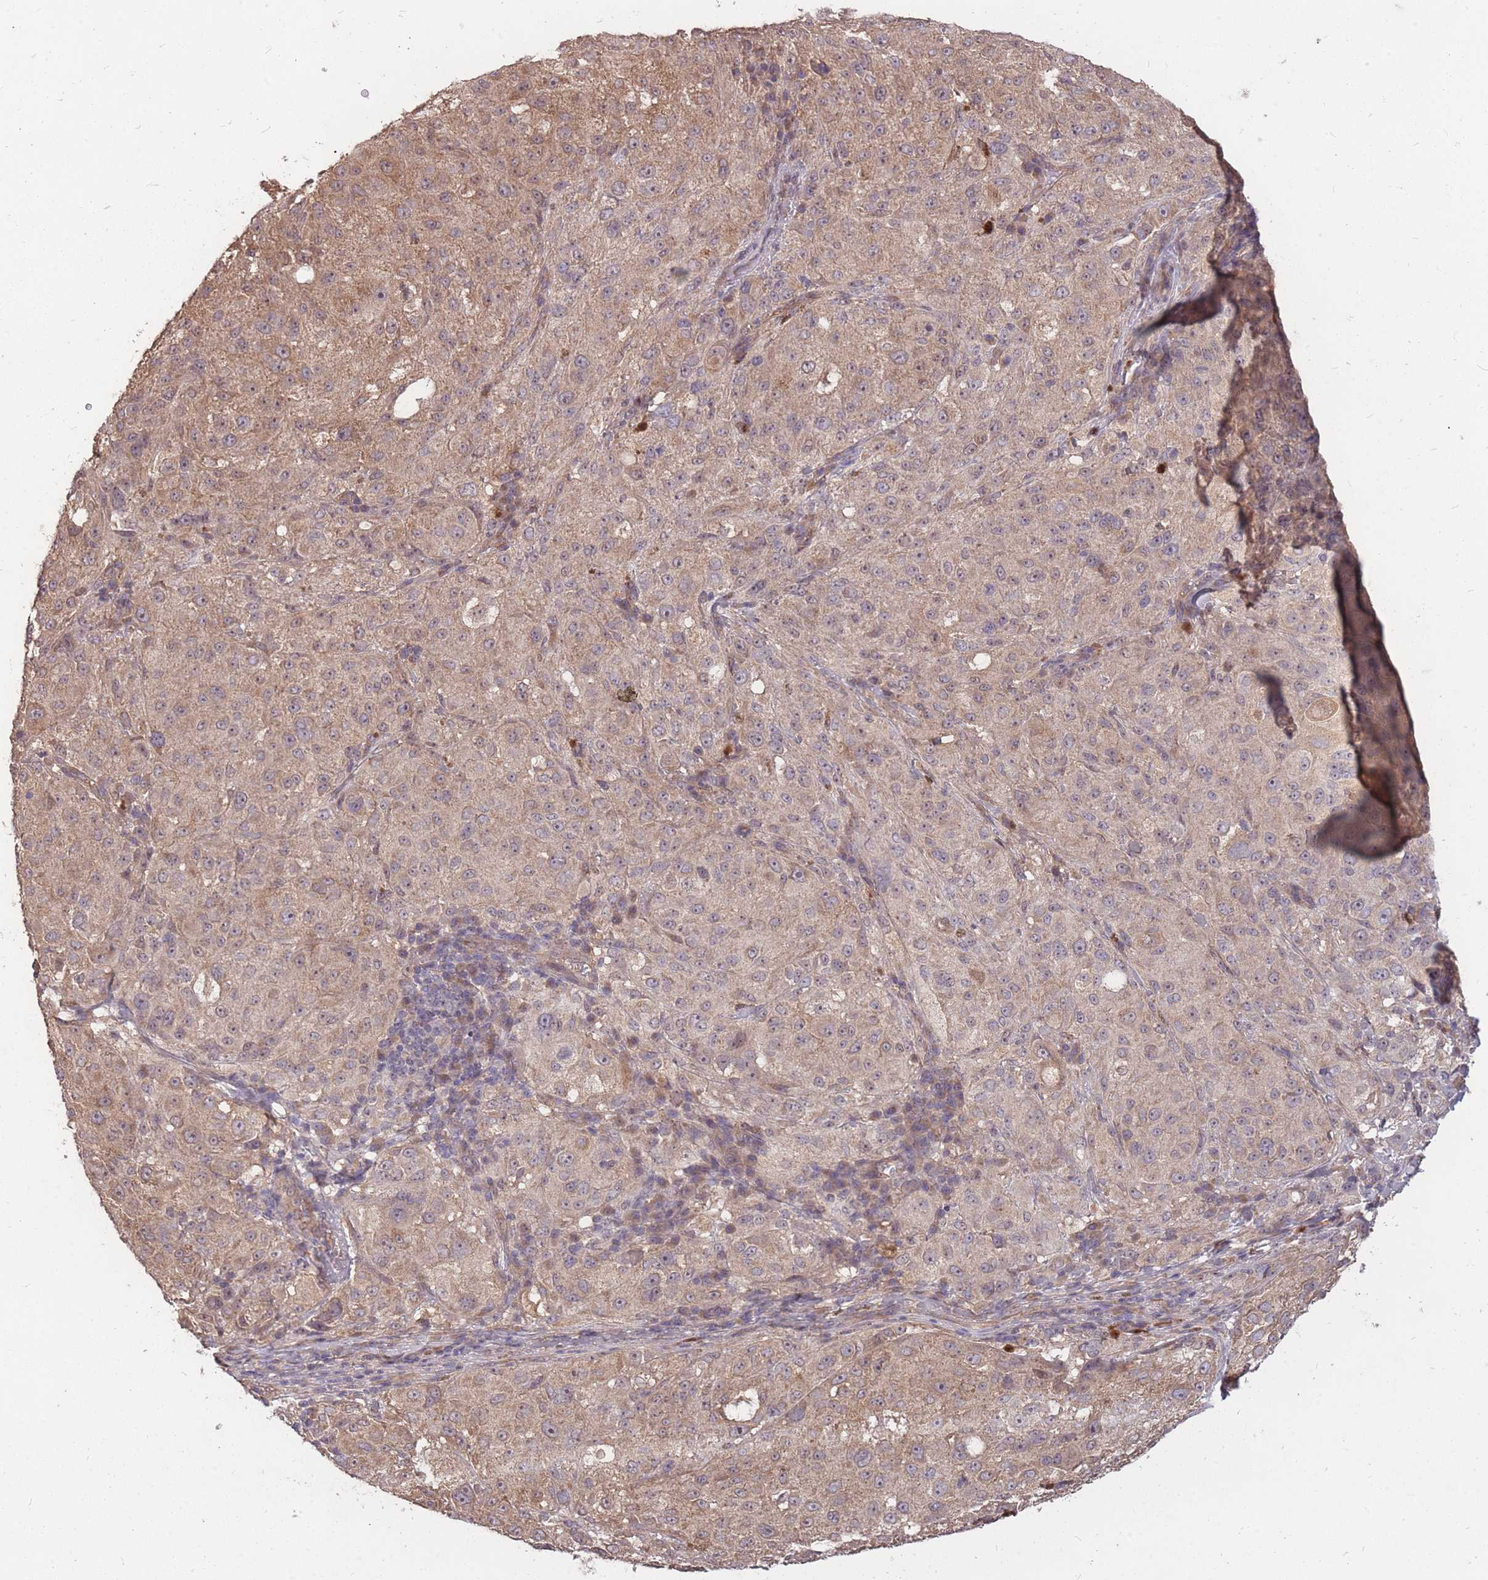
{"staining": {"intensity": "moderate", "quantity": "25%-75%", "location": "cytoplasmic/membranous"}, "tissue": "melanoma", "cell_type": "Tumor cells", "image_type": "cancer", "snomed": [{"axis": "morphology", "description": "Necrosis, NOS"}, {"axis": "morphology", "description": "Malignant melanoma, NOS"}, {"axis": "topography", "description": "Skin"}], "caption": "This histopathology image displays melanoma stained with immunohistochemistry (IHC) to label a protein in brown. The cytoplasmic/membranous of tumor cells show moderate positivity for the protein. Nuclei are counter-stained blue.", "gene": "DYNC1LI2", "patient": {"sex": "female", "age": 87}}